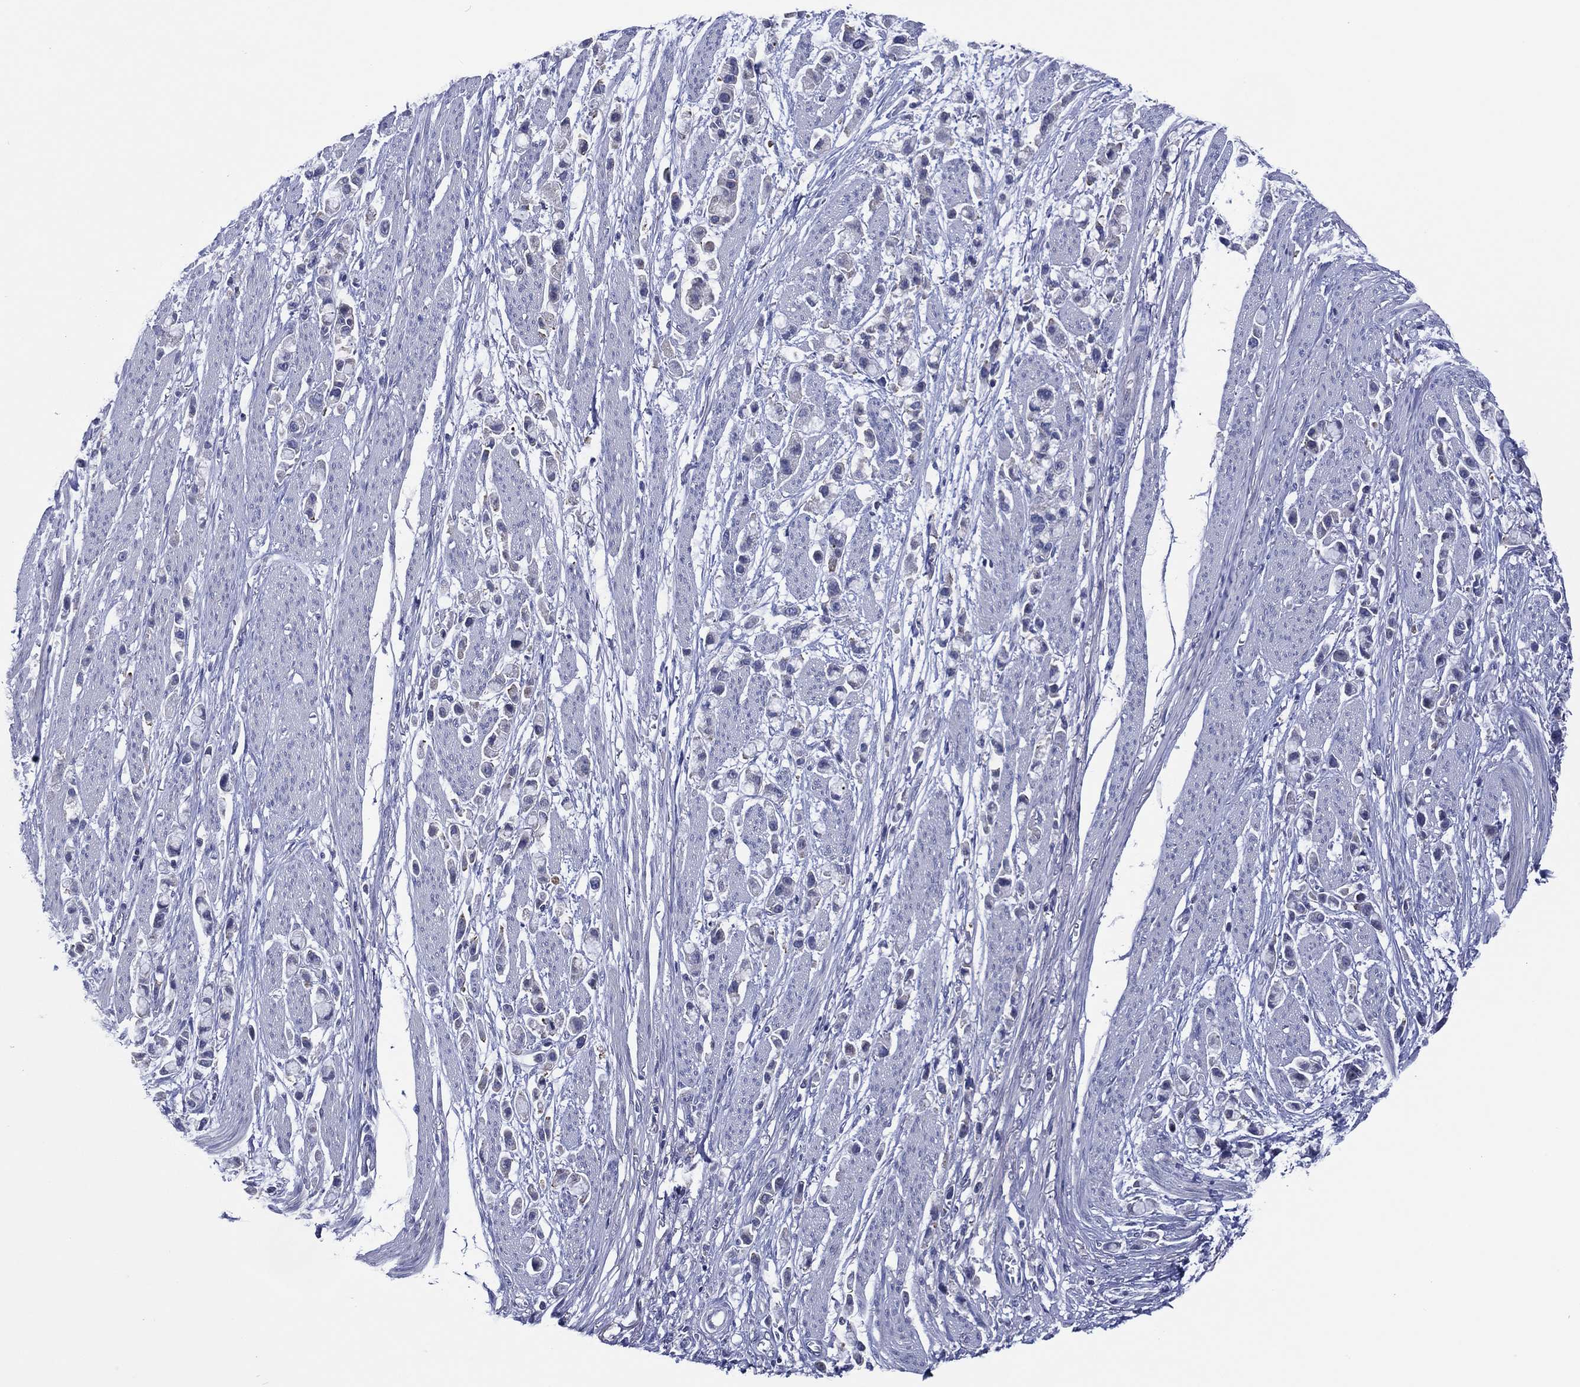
{"staining": {"intensity": "negative", "quantity": "none", "location": "none"}, "tissue": "stomach cancer", "cell_type": "Tumor cells", "image_type": "cancer", "snomed": [{"axis": "morphology", "description": "Adenocarcinoma, NOS"}, {"axis": "topography", "description": "Stomach"}], "caption": "Micrograph shows no significant protein positivity in tumor cells of stomach cancer.", "gene": "TRIM31", "patient": {"sex": "female", "age": 81}}